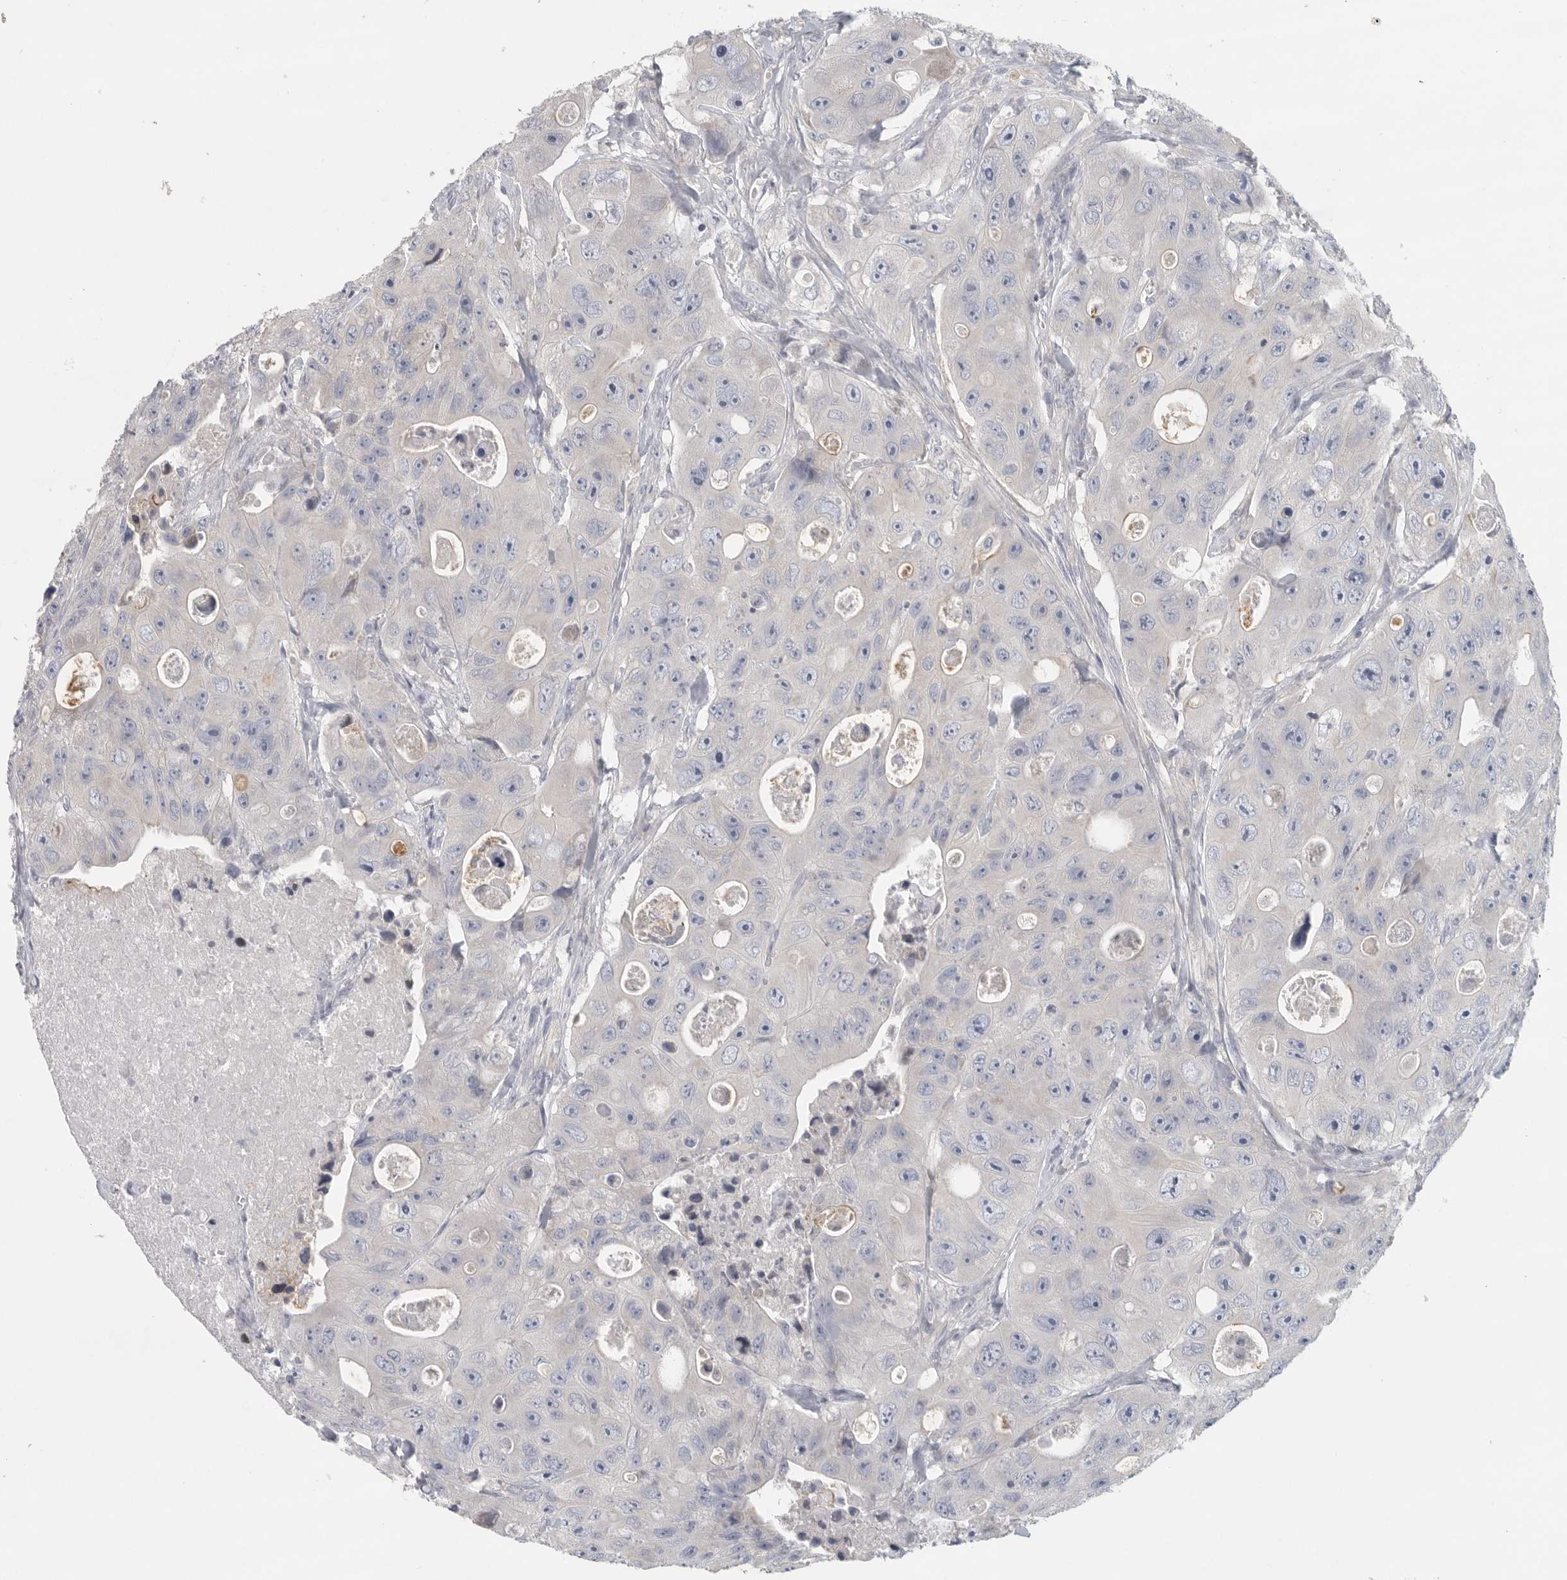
{"staining": {"intensity": "negative", "quantity": "none", "location": "none"}, "tissue": "colorectal cancer", "cell_type": "Tumor cells", "image_type": "cancer", "snomed": [{"axis": "morphology", "description": "Adenocarcinoma, NOS"}, {"axis": "topography", "description": "Colon"}], "caption": "This is an immunohistochemistry photomicrograph of colorectal cancer. There is no expression in tumor cells.", "gene": "TMEM69", "patient": {"sex": "female", "age": 46}}